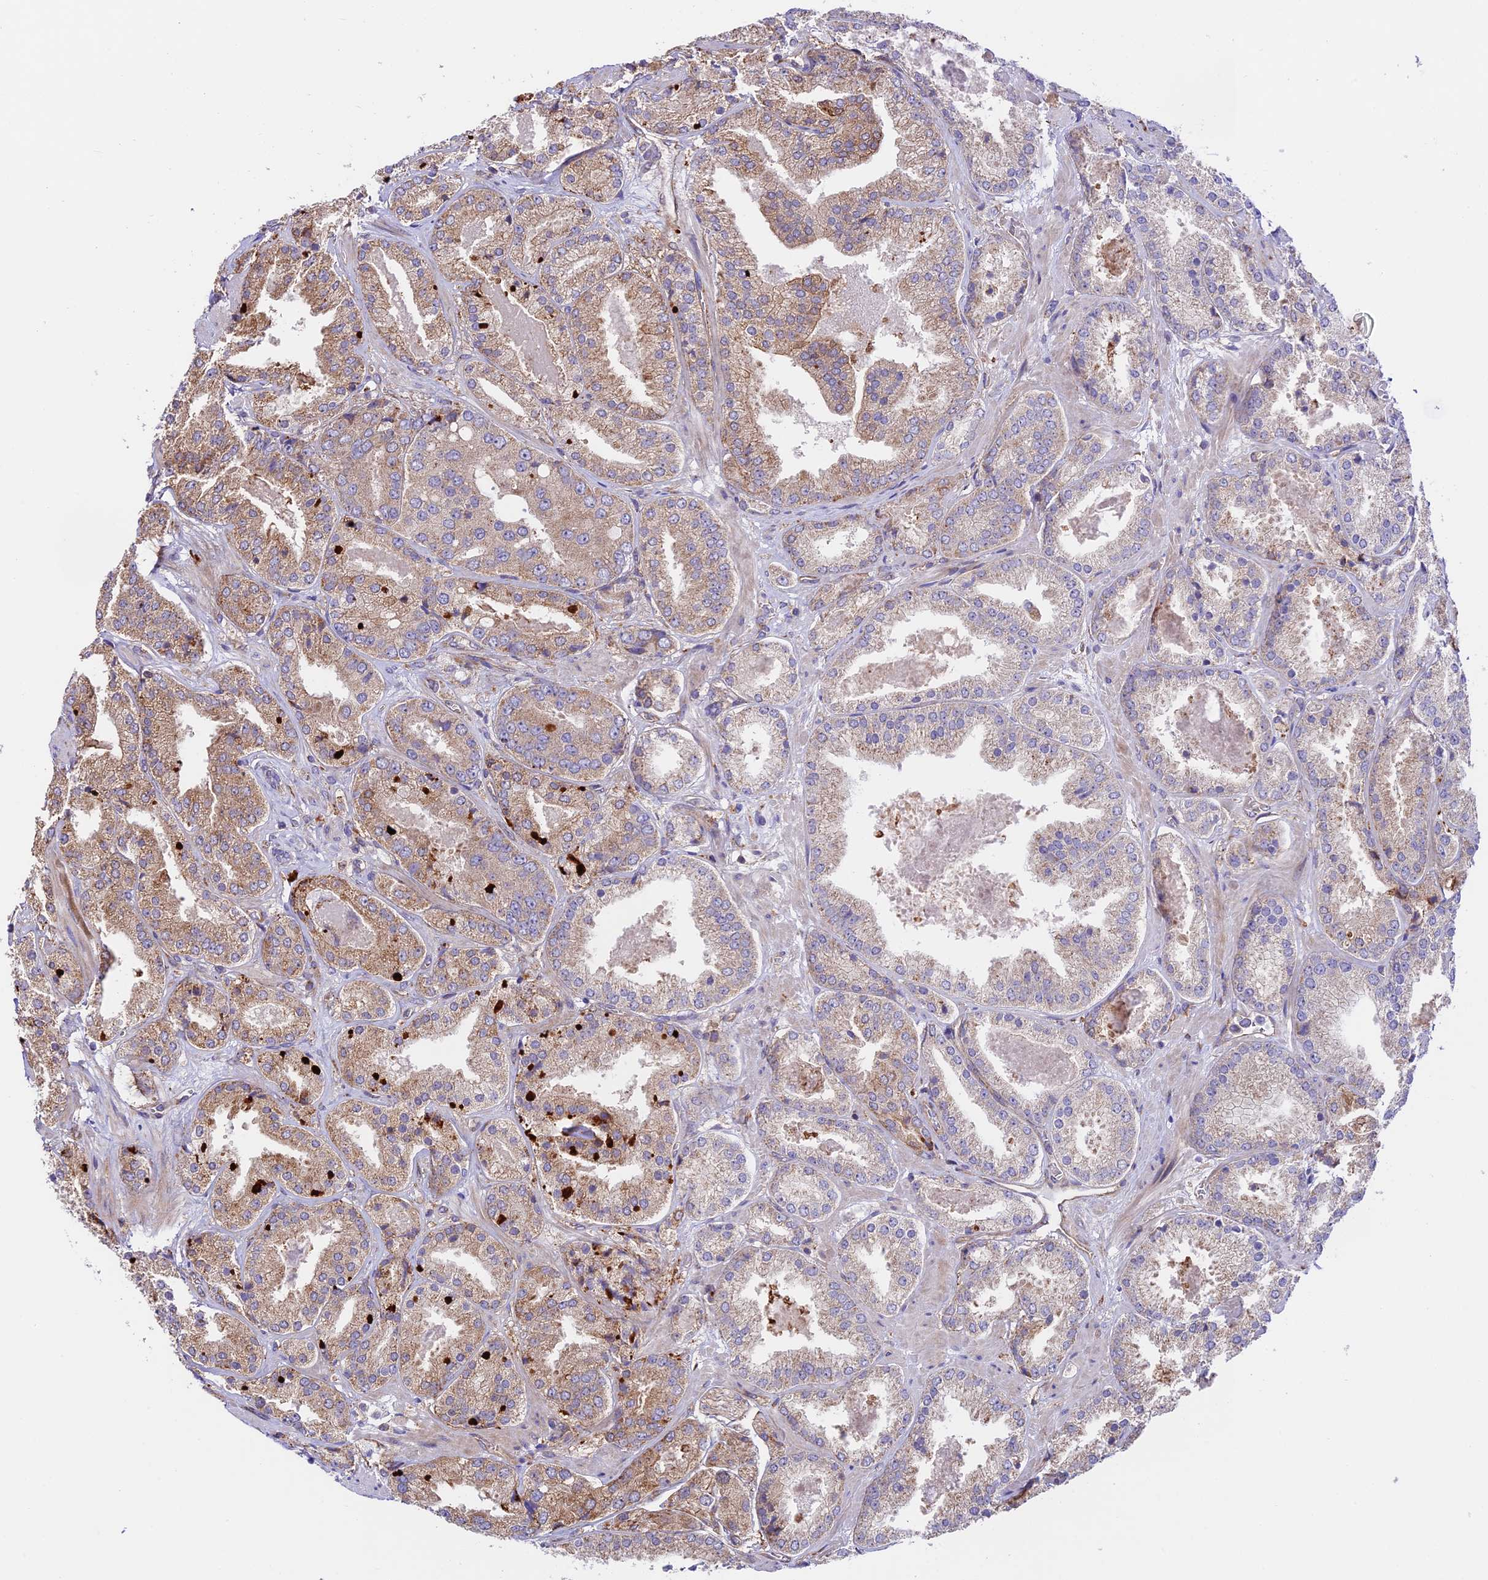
{"staining": {"intensity": "moderate", "quantity": "25%-75%", "location": "cytoplasmic/membranous"}, "tissue": "prostate cancer", "cell_type": "Tumor cells", "image_type": "cancer", "snomed": [{"axis": "morphology", "description": "Adenocarcinoma, High grade"}, {"axis": "topography", "description": "Prostate"}], "caption": "A medium amount of moderate cytoplasmic/membranous positivity is present in approximately 25%-75% of tumor cells in prostate cancer tissue.", "gene": "VPS13C", "patient": {"sex": "male", "age": 63}}